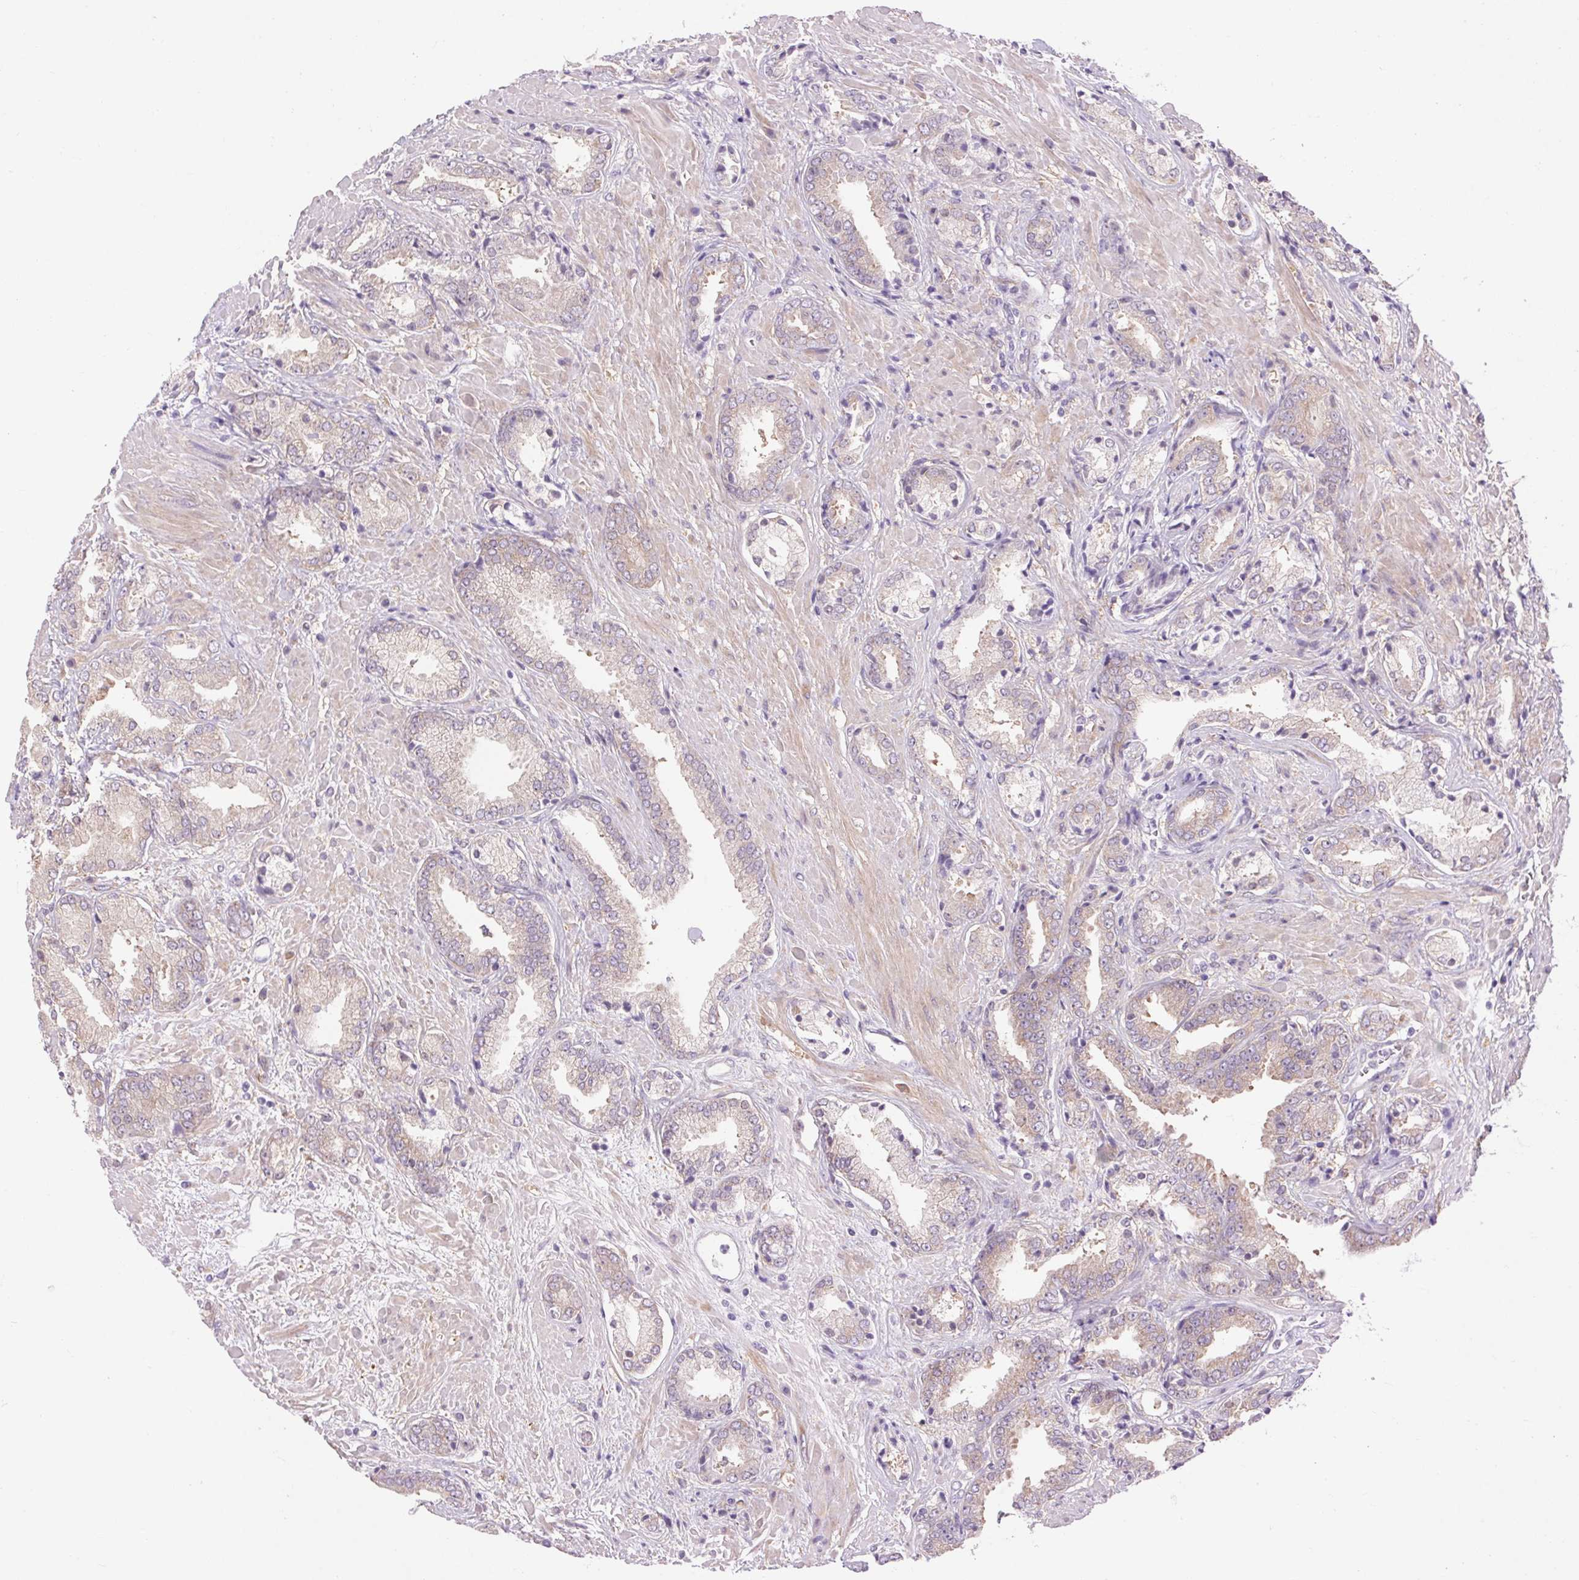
{"staining": {"intensity": "weak", "quantity": "25%-75%", "location": "cytoplasmic/membranous"}, "tissue": "prostate cancer", "cell_type": "Tumor cells", "image_type": "cancer", "snomed": [{"axis": "morphology", "description": "Adenocarcinoma, High grade"}, {"axis": "topography", "description": "Prostate"}], "caption": "Immunohistochemical staining of prostate cancer (adenocarcinoma (high-grade)) exhibits weak cytoplasmic/membranous protein expression in about 25%-75% of tumor cells. (brown staining indicates protein expression, while blue staining denotes nuclei).", "gene": "SOWAHC", "patient": {"sex": "male", "age": 56}}